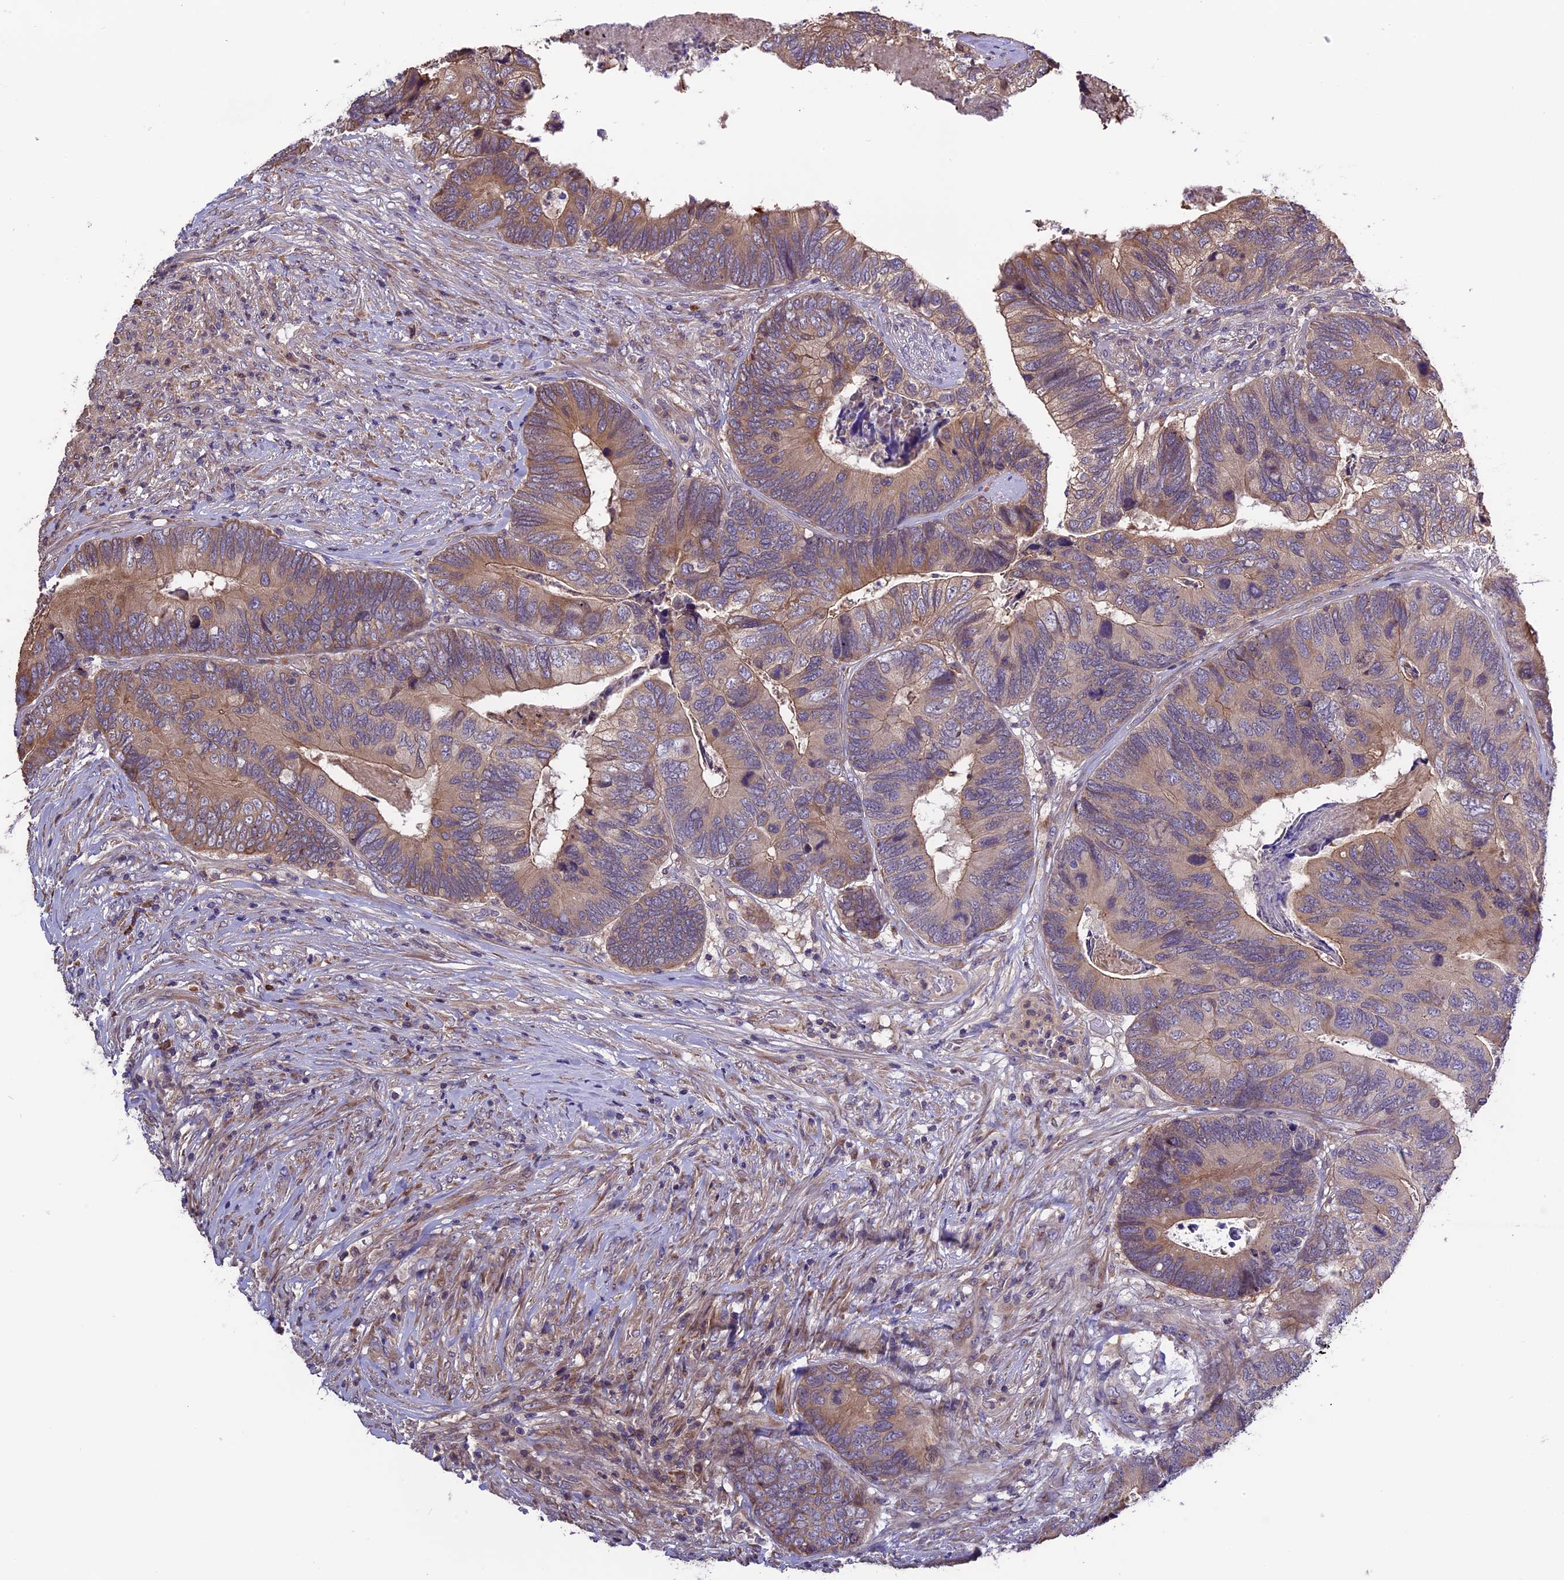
{"staining": {"intensity": "moderate", "quantity": ">75%", "location": "cytoplasmic/membranous"}, "tissue": "colorectal cancer", "cell_type": "Tumor cells", "image_type": "cancer", "snomed": [{"axis": "morphology", "description": "Adenocarcinoma, NOS"}, {"axis": "topography", "description": "Colon"}], "caption": "A histopathology image of human colorectal adenocarcinoma stained for a protein exhibits moderate cytoplasmic/membranous brown staining in tumor cells.", "gene": "ABCC10", "patient": {"sex": "female", "age": 67}}